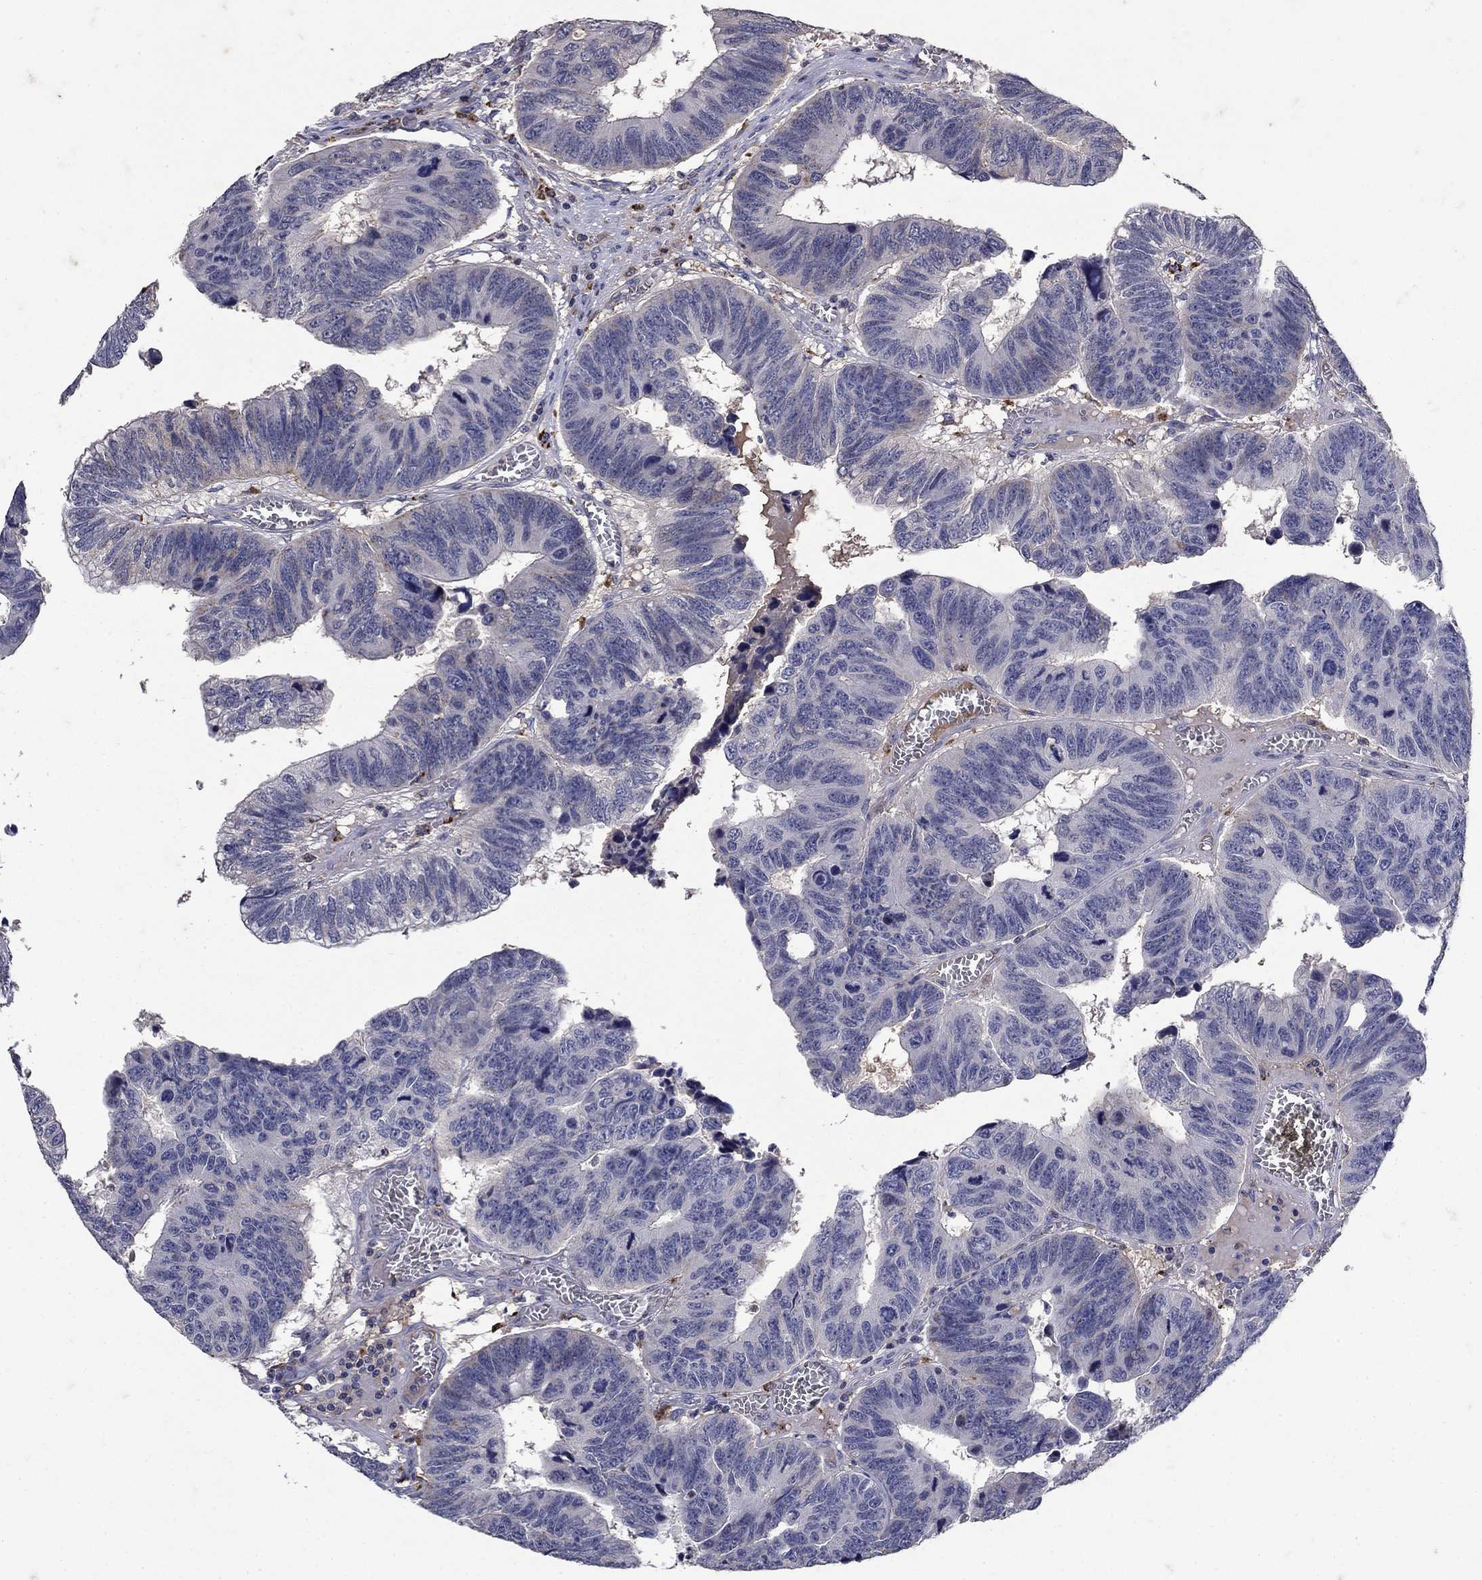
{"staining": {"intensity": "negative", "quantity": "none", "location": "none"}, "tissue": "colorectal cancer", "cell_type": "Tumor cells", "image_type": "cancer", "snomed": [{"axis": "morphology", "description": "Adenocarcinoma, NOS"}, {"axis": "topography", "description": "Appendix"}, {"axis": "topography", "description": "Colon"}, {"axis": "topography", "description": "Cecum"}, {"axis": "topography", "description": "Colon asc"}], "caption": "Immunohistochemistry (IHC) photomicrograph of neoplastic tissue: human colorectal adenocarcinoma stained with DAB (3,3'-diaminobenzidine) shows no significant protein expression in tumor cells.", "gene": "NPC2", "patient": {"sex": "female", "age": 85}}